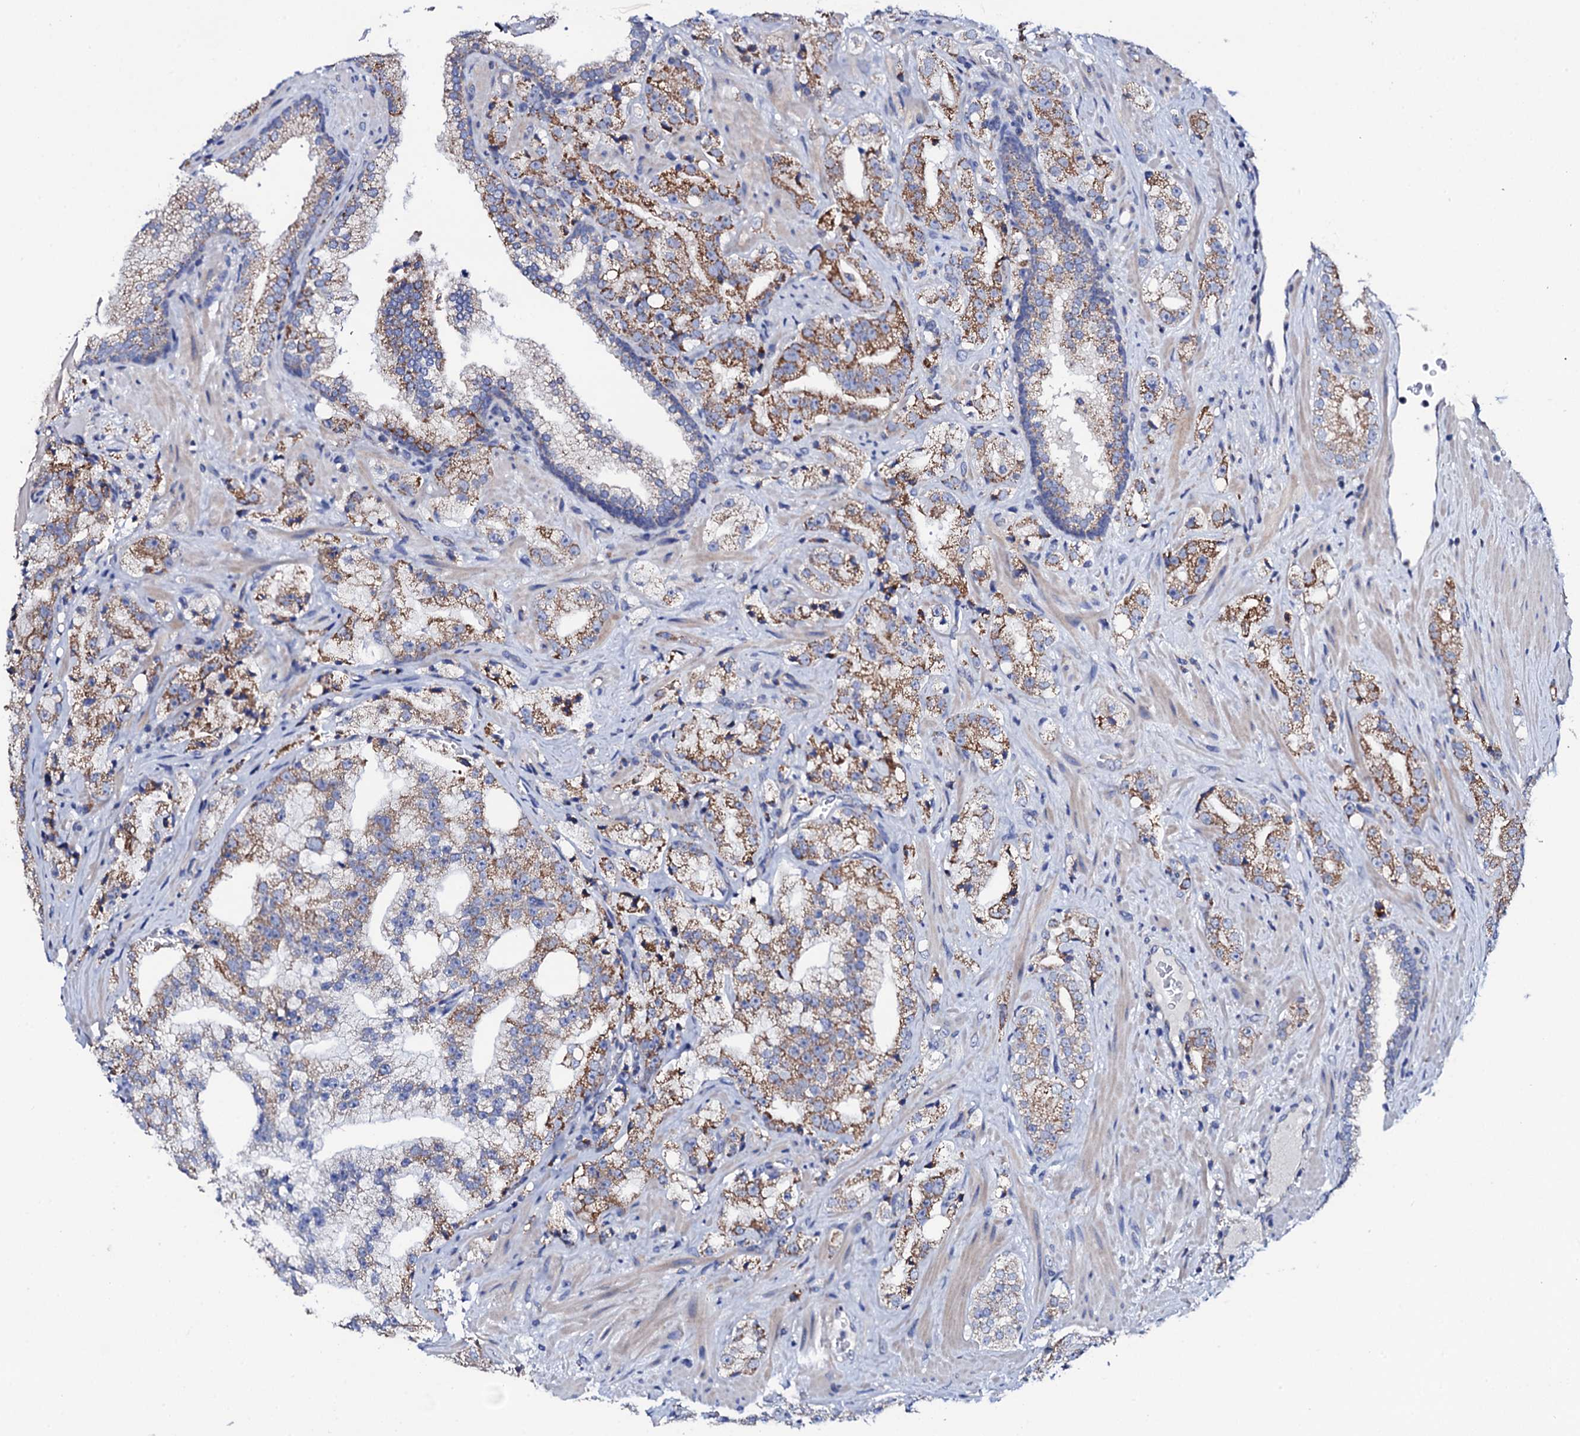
{"staining": {"intensity": "moderate", "quantity": "25%-75%", "location": "cytoplasmic/membranous"}, "tissue": "prostate cancer", "cell_type": "Tumor cells", "image_type": "cancer", "snomed": [{"axis": "morphology", "description": "Adenocarcinoma, High grade"}, {"axis": "topography", "description": "Prostate"}], "caption": "Immunohistochemical staining of human prostate adenocarcinoma (high-grade) displays moderate cytoplasmic/membranous protein staining in approximately 25%-75% of tumor cells. The staining is performed using DAB brown chromogen to label protein expression. The nuclei are counter-stained blue using hematoxylin.", "gene": "TCAF2", "patient": {"sex": "male", "age": 64}}